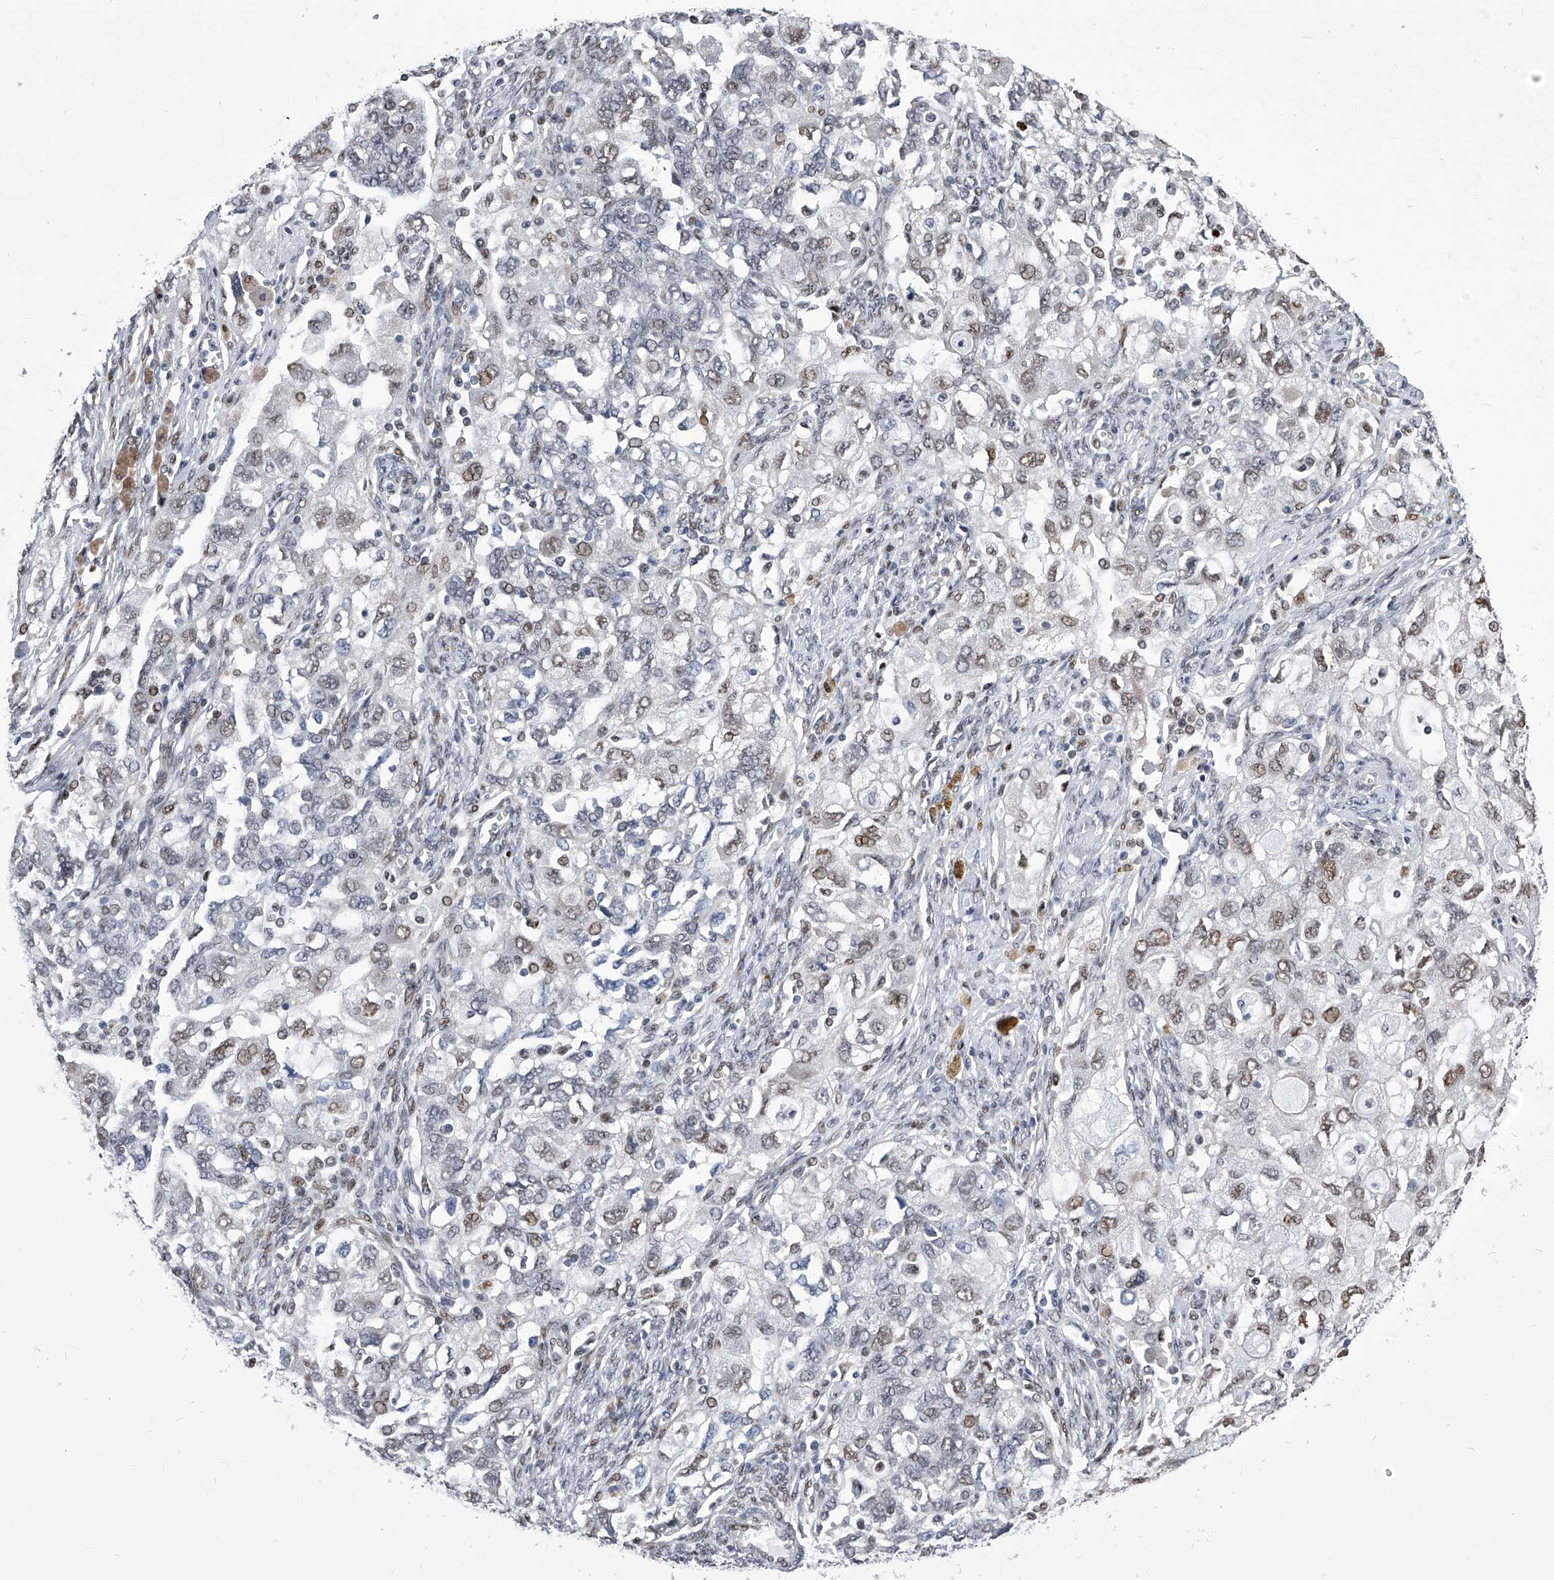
{"staining": {"intensity": "weak", "quantity": "25%-75%", "location": "nuclear"}, "tissue": "ovarian cancer", "cell_type": "Tumor cells", "image_type": "cancer", "snomed": [{"axis": "morphology", "description": "Carcinoma, NOS"}, {"axis": "morphology", "description": "Cystadenocarcinoma, serous, NOS"}, {"axis": "topography", "description": "Ovary"}], "caption": "Immunohistochemistry staining of ovarian cancer, which exhibits low levels of weak nuclear positivity in approximately 25%-75% of tumor cells indicating weak nuclear protein expression. The staining was performed using DAB (3,3'-diaminobenzidine) (brown) for protein detection and nuclei were counterstained in hematoxylin (blue).", "gene": "CMTR1", "patient": {"sex": "female", "age": 69}}